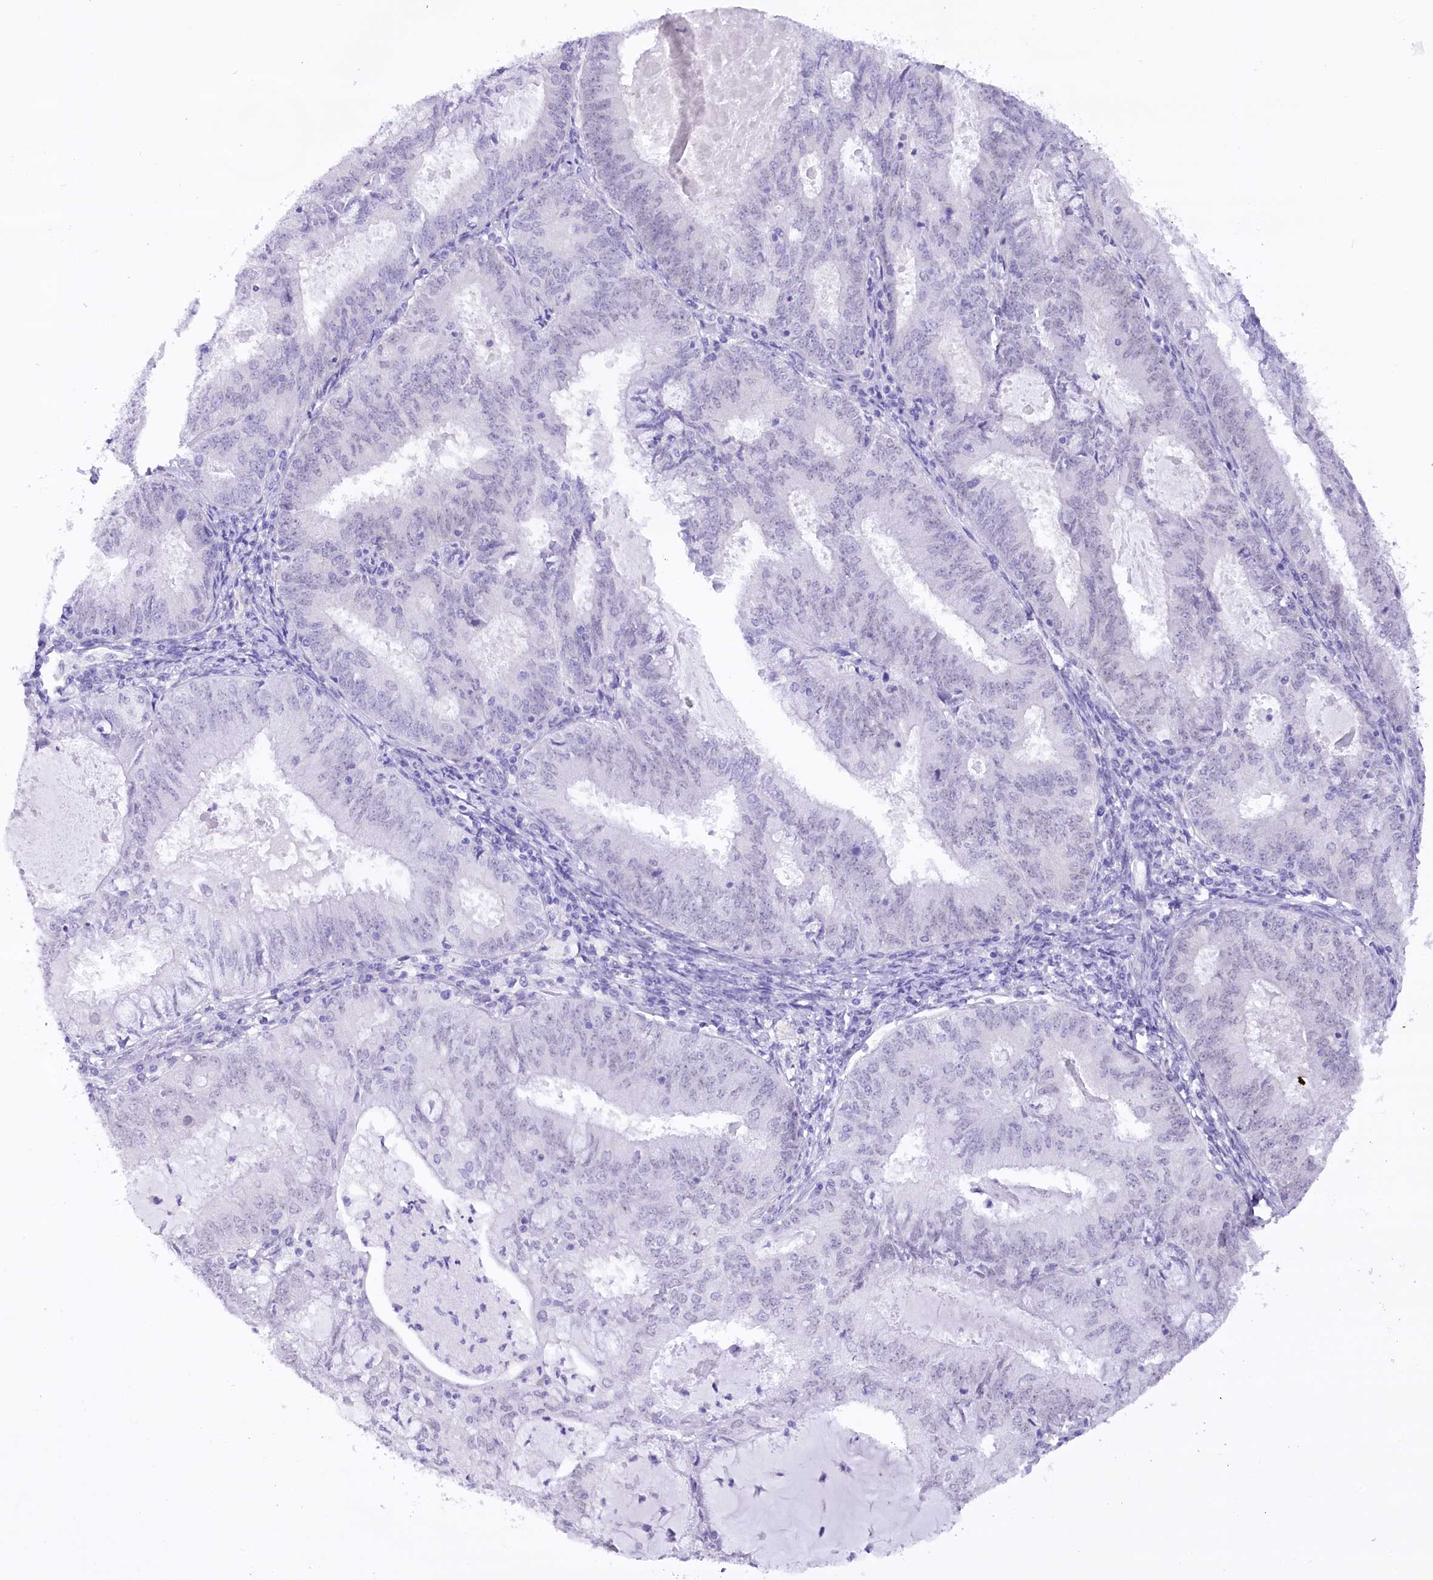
{"staining": {"intensity": "negative", "quantity": "none", "location": "none"}, "tissue": "endometrial cancer", "cell_type": "Tumor cells", "image_type": "cancer", "snomed": [{"axis": "morphology", "description": "Adenocarcinoma, NOS"}, {"axis": "topography", "description": "Endometrium"}], "caption": "Histopathology image shows no significant protein positivity in tumor cells of endometrial cancer.", "gene": "HNRNPA0", "patient": {"sex": "female", "age": 57}}